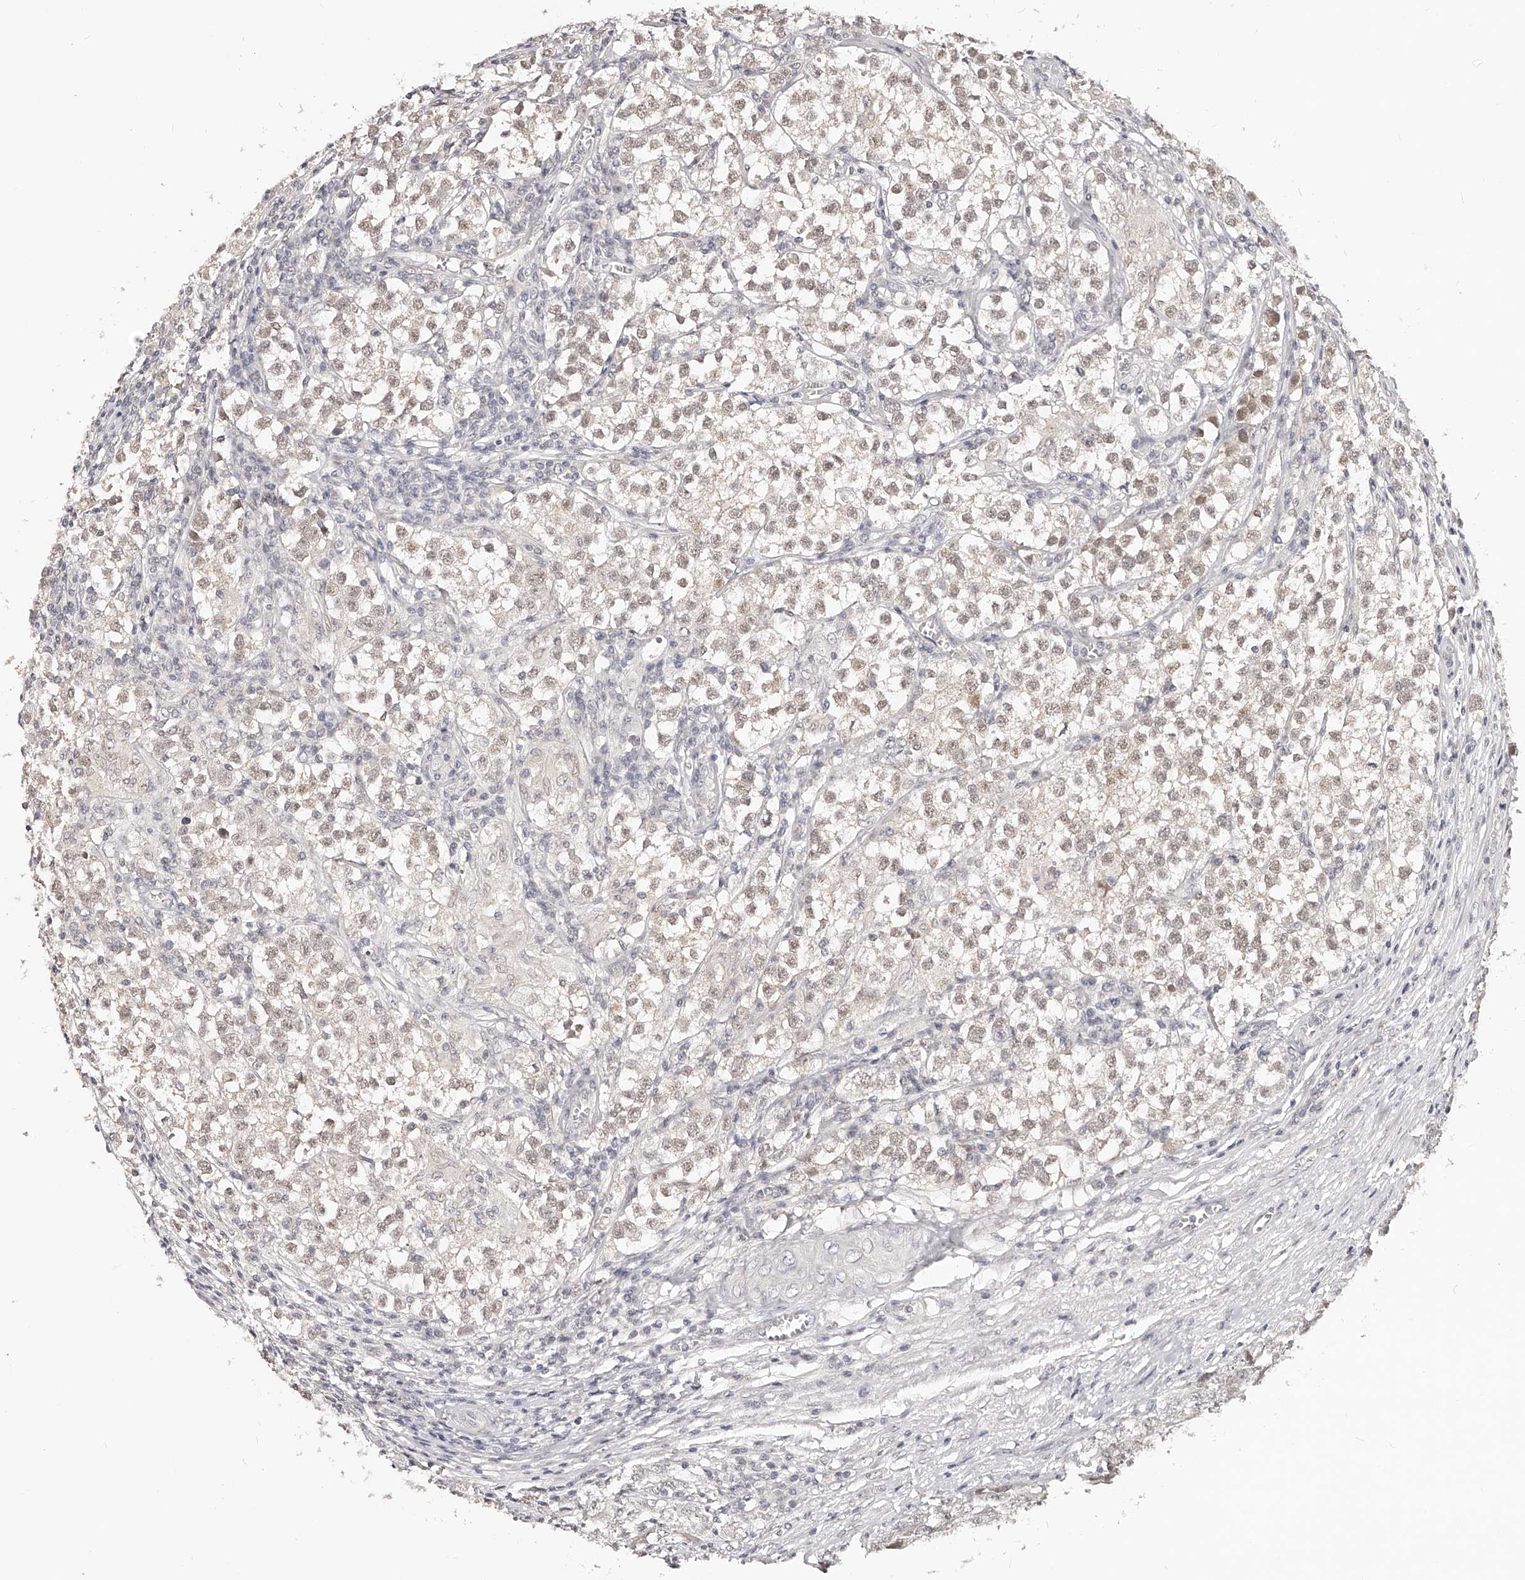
{"staining": {"intensity": "weak", "quantity": "25%-75%", "location": "nuclear"}, "tissue": "testis cancer", "cell_type": "Tumor cells", "image_type": "cancer", "snomed": [{"axis": "morphology", "description": "Seminoma, NOS"}, {"axis": "morphology", "description": "Carcinoma, Embryonal, NOS"}, {"axis": "topography", "description": "Testis"}], "caption": "Testis cancer (embryonal carcinoma) was stained to show a protein in brown. There is low levels of weak nuclear expression in about 25%-75% of tumor cells.", "gene": "ZNF789", "patient": {"sex": "male", "age": 43}}